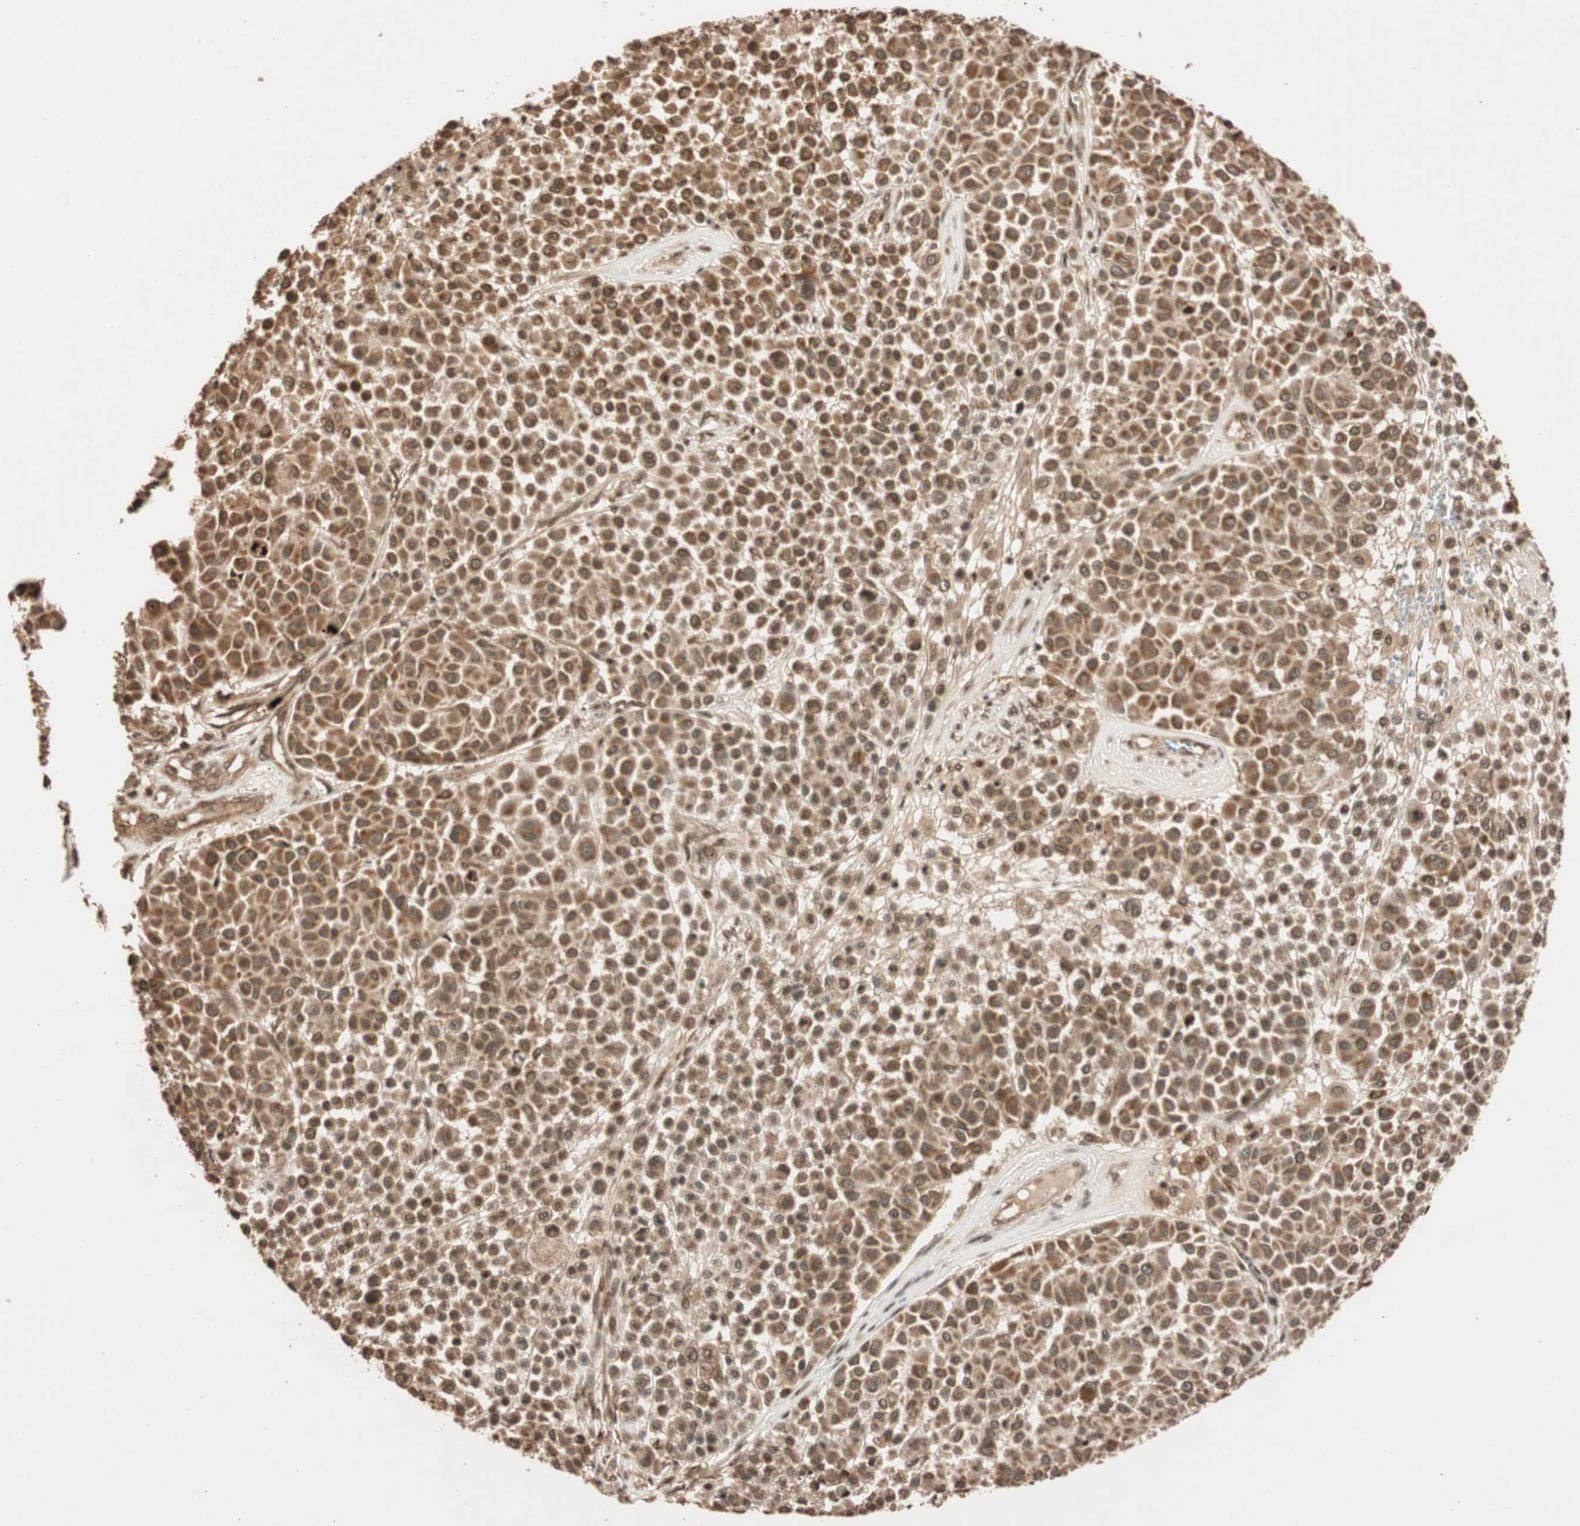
{"staining": {"intensity": "moderate", "quantity": ">75%", "location": "cytoplasmic/membranous"}, "tissue": "melanoma", "cell_type": "Tumor cells", "image_type": "cancer", "snomed": [{"axis": "morphology", "description": "Malignant melanoma, Metastatic site"}, {"axis": "topography", "description": "Soft tissue"}], "caption": "Malignant melanoma (metastatic site) stained with DAB immunohistochemistry shows medium levels of moderate cytoplasmic/membranous positivity in about >75% of tumor cells.", "gene": "ALKBH5", "patient": {"sex": "male", "age": 41}}